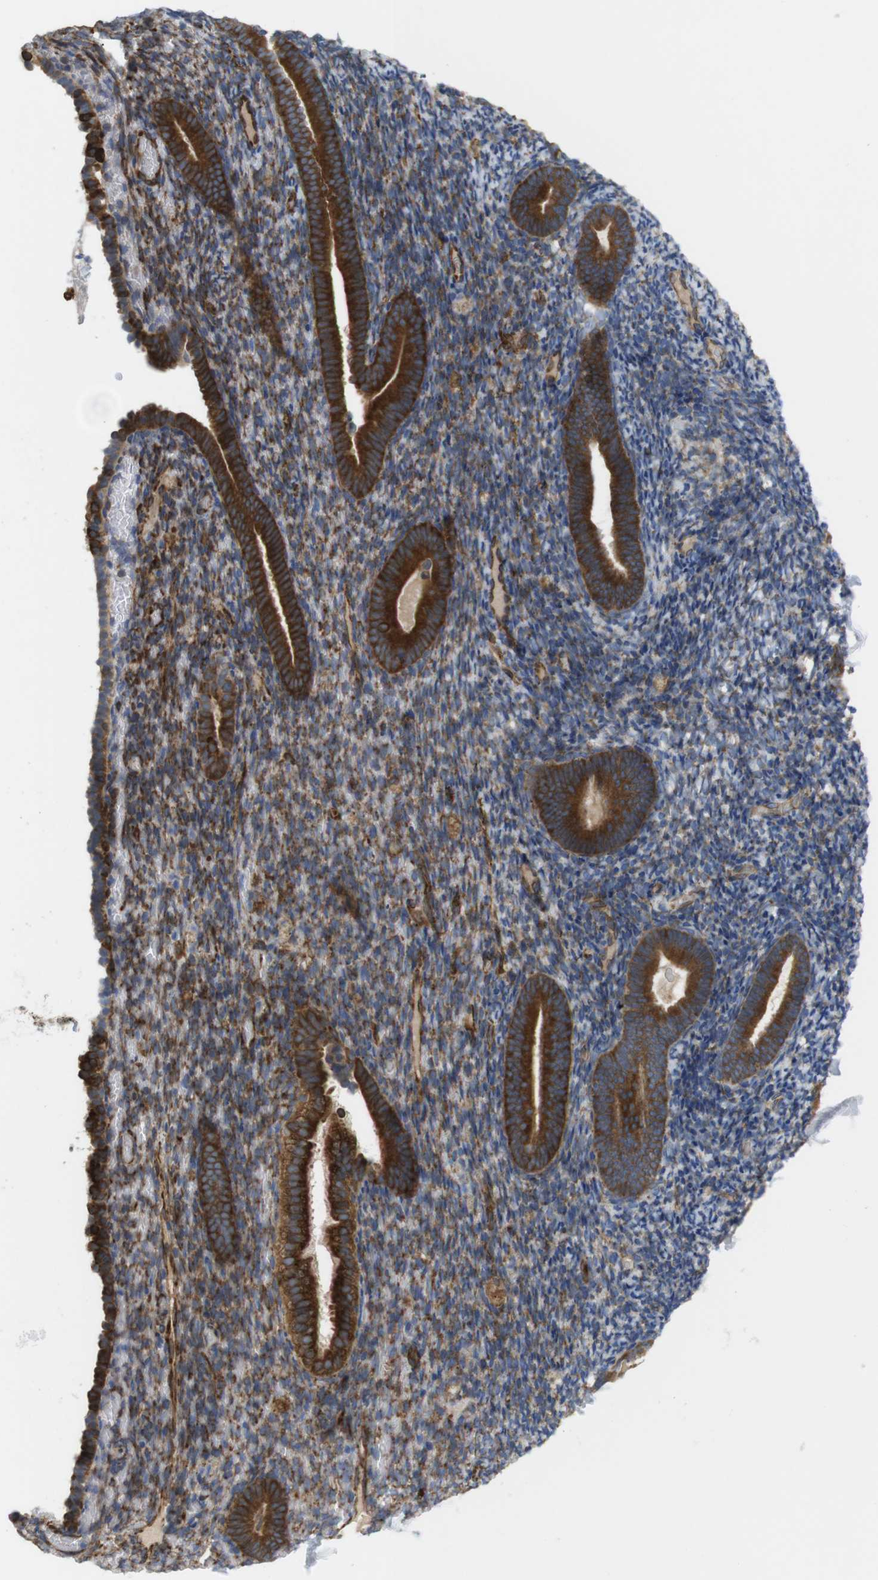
{"staining": {"intensity": "strong", "quantity": "<25%", "location": "cytoplasmic/membranous"}, "tissue": "endometrium", "cell_type": "Cells in endometrial stroma", "image_type": "normal", "snomed": [{"axis": "morphology", "description": "Normal tissue, NOS"}, {"axis": "topography", "description": "Endometrium"}], "caption": "A medium amount of strong cytoplasmic/membranous staining is appreciated in approximately <25% of cells in endometrial stroma in unremarkable endometrium.", "gene": "PCNX2", "patient": {"sex": "female", "age": 51}}